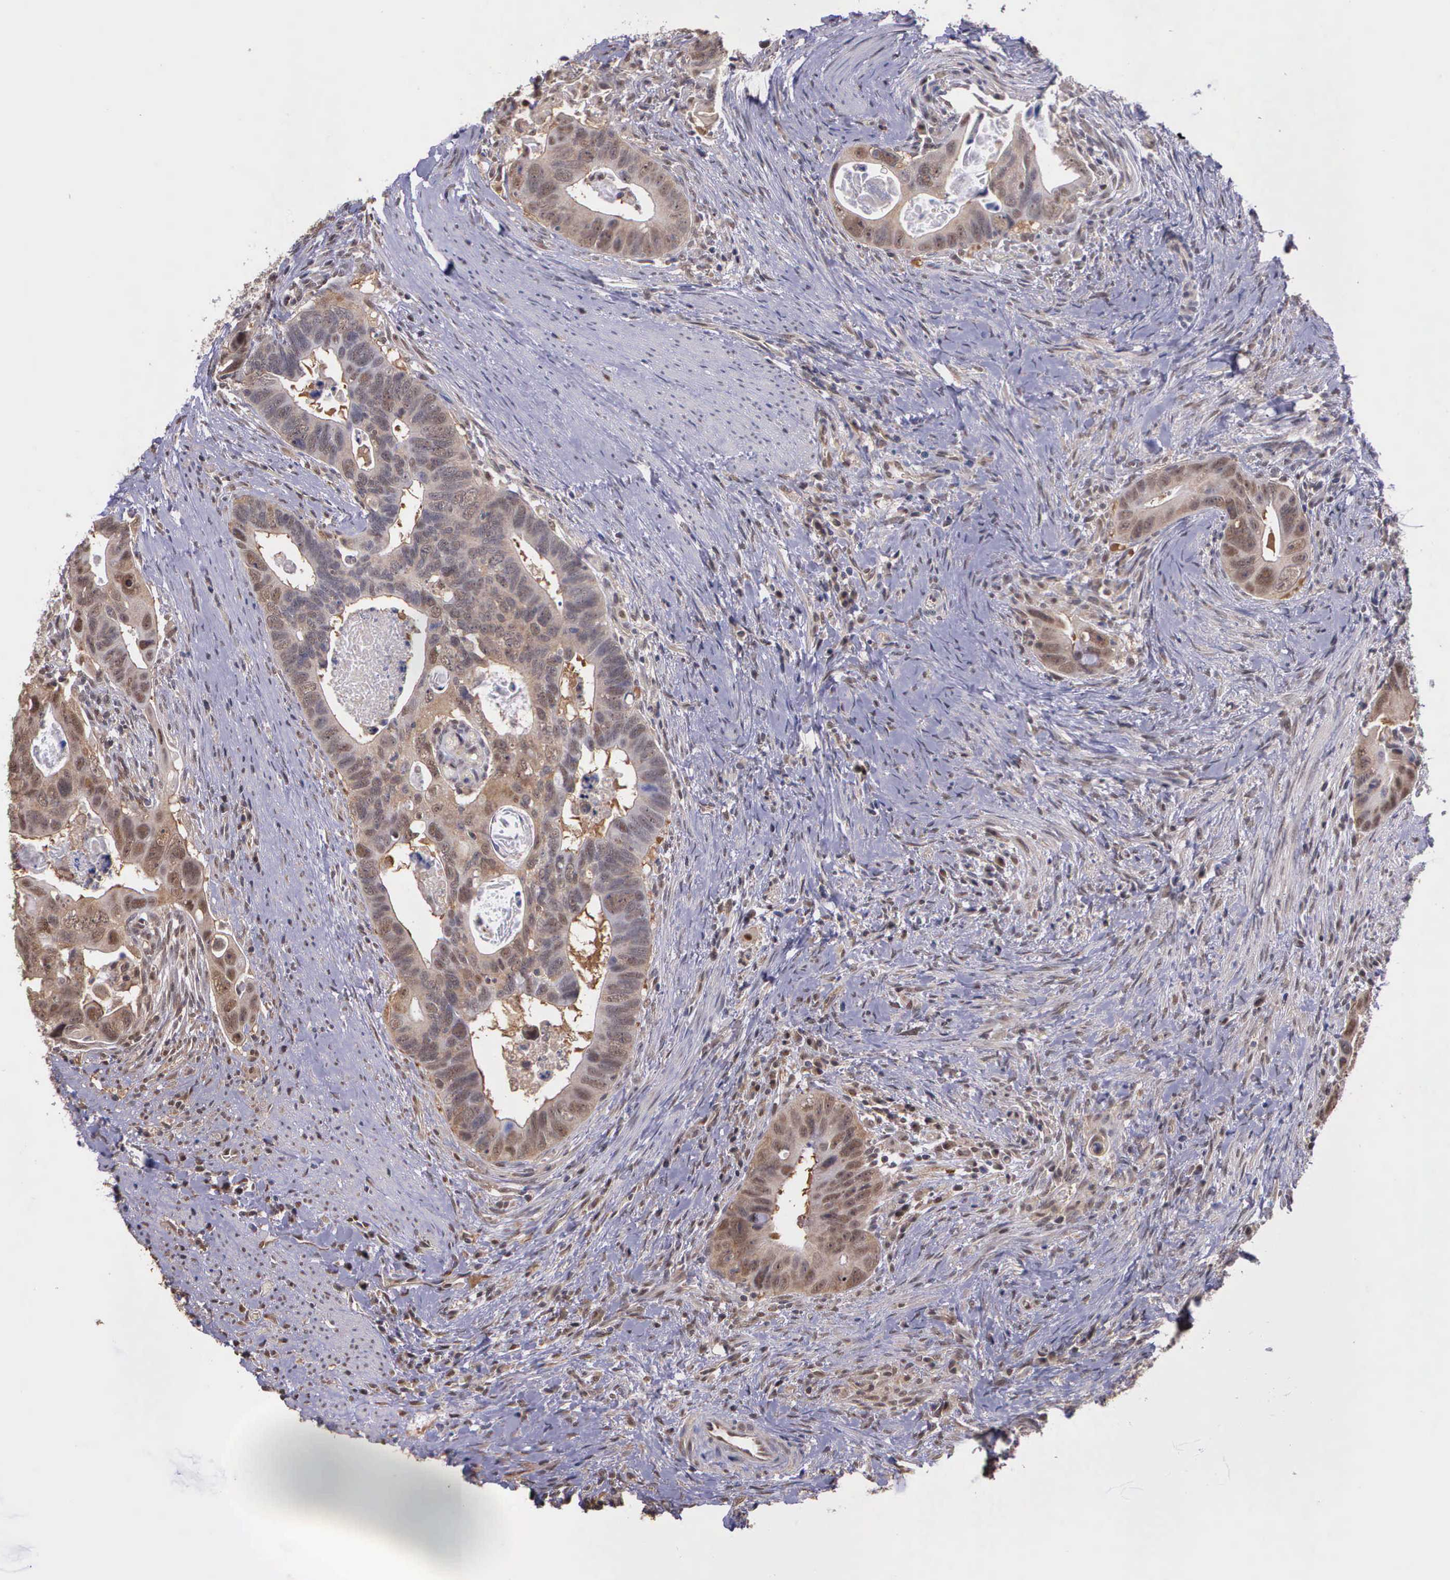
{"staining": {"intensity": "moderate", "quantity": ">75%", "location": "cytoplasmic/membranous"}, "tissue": "colorectal cancer", "cell_type": "Tumor cells", "image_type": "cancer", "snomed": [{"axis": "morphology", "description": "Adenocarcinoma, NOS"}, {"axis": "topography", "description": "Rectum"}], "caption": "This is an image of immunohistochemistry staining of adenocarcinoma (colorectal), which shows moderate positivity in the cytoplasmic/membranous of tumor cells.", "gene": "PSMC1", "patient": {"sex": "male", "age": 53}}